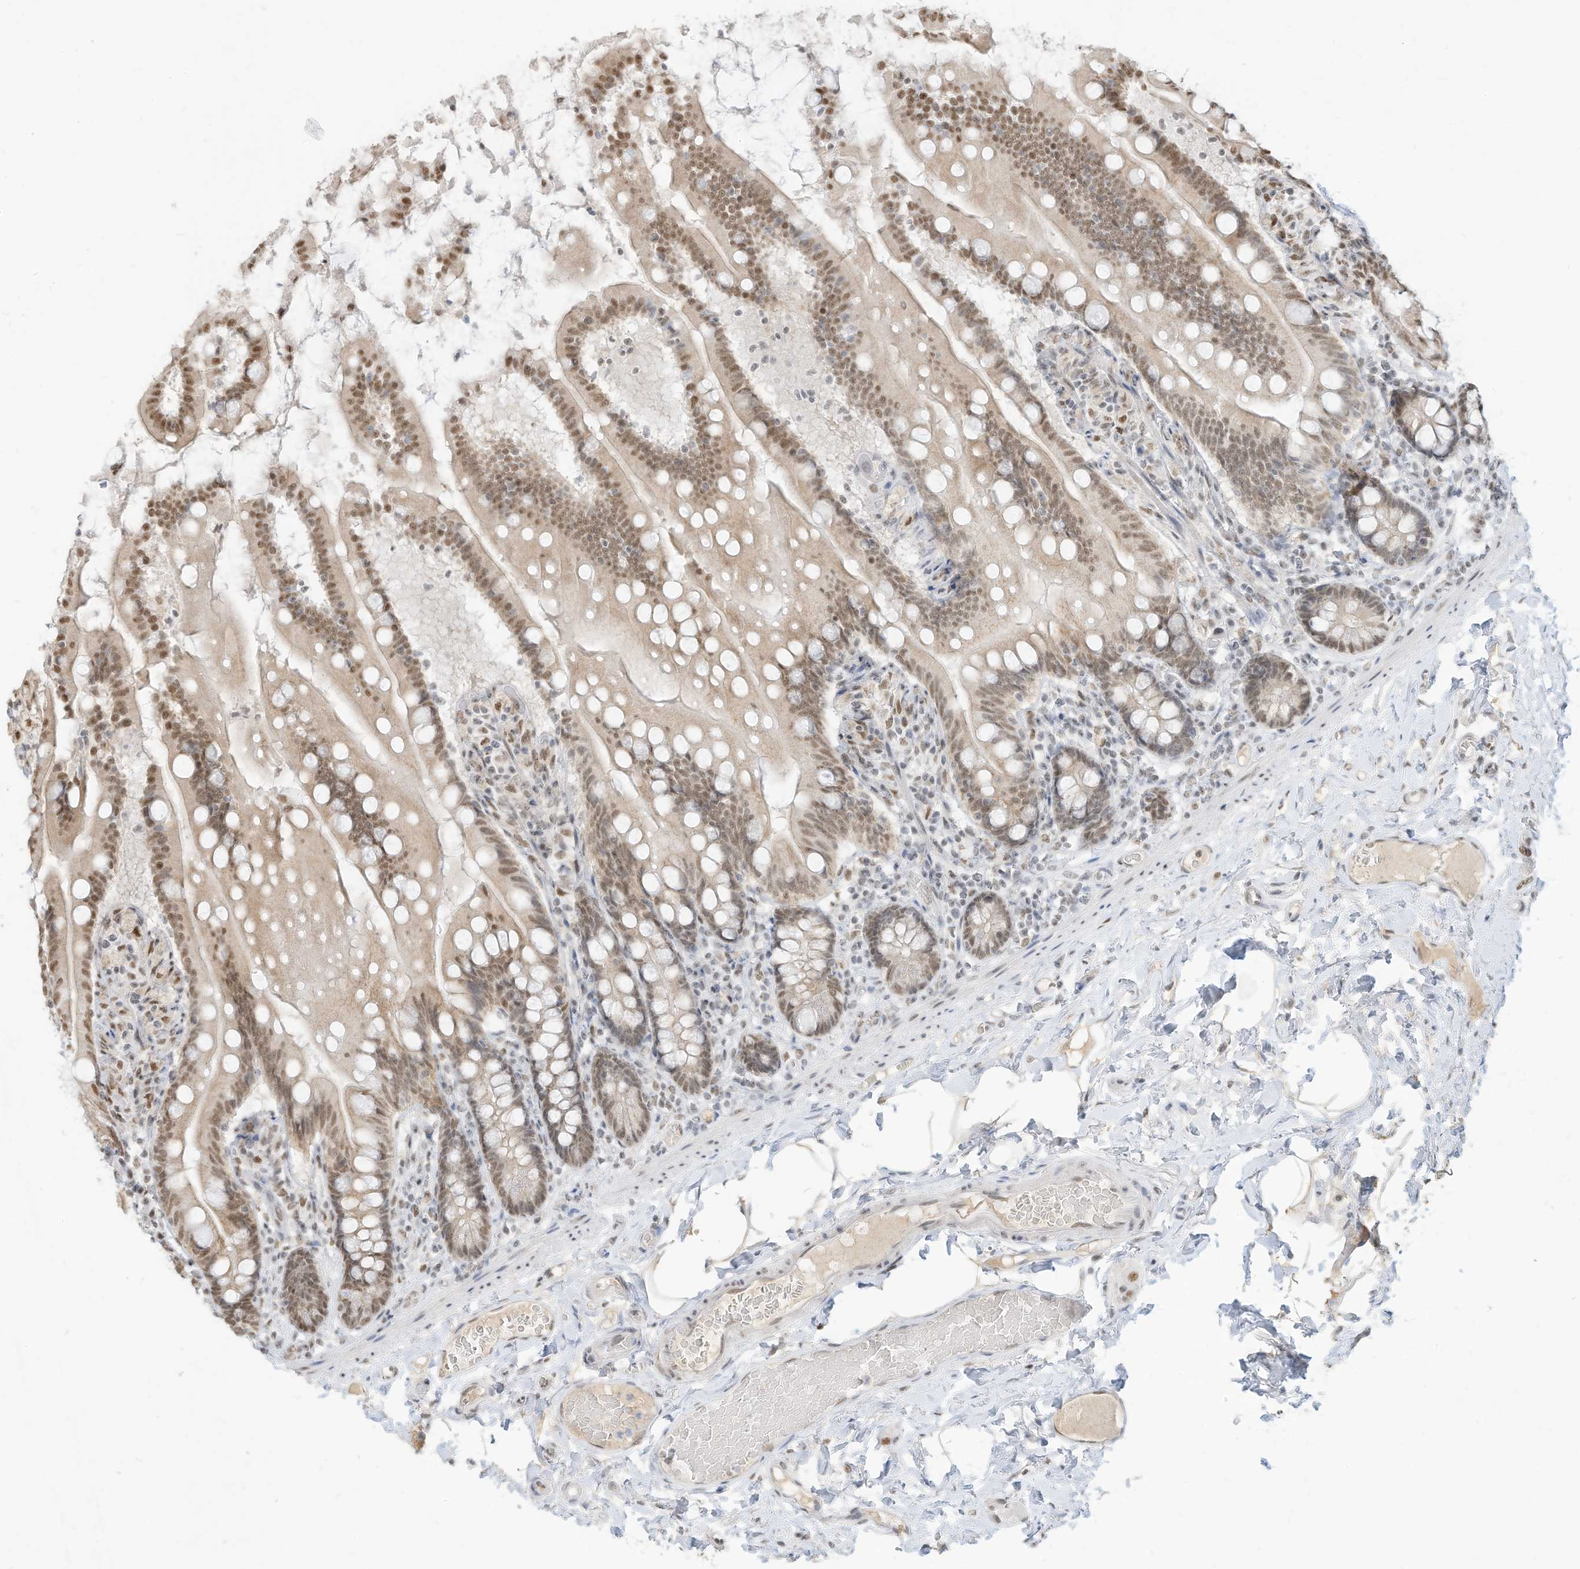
{"staining": {"intensity": "moderate", "quantity": ">75%", "location": "nuclear"}, "tissue": "small intestine", "cell_type": "Glandular cells", "image_type": "normal", "snomed": [{"axis": "morphology", "description": "Normal tissue, NOS"}, {"axis": "topography", "description": "Small intestine"}], "caption": "This histopathology image reveals immunohistochemistry (IHC) staining of normal human small intestine, with medium moderate nuclear staining in approximately >75% of glandular cells.", "gene": "NHSL1", "patient": {"sex": "female", "age": 64}}